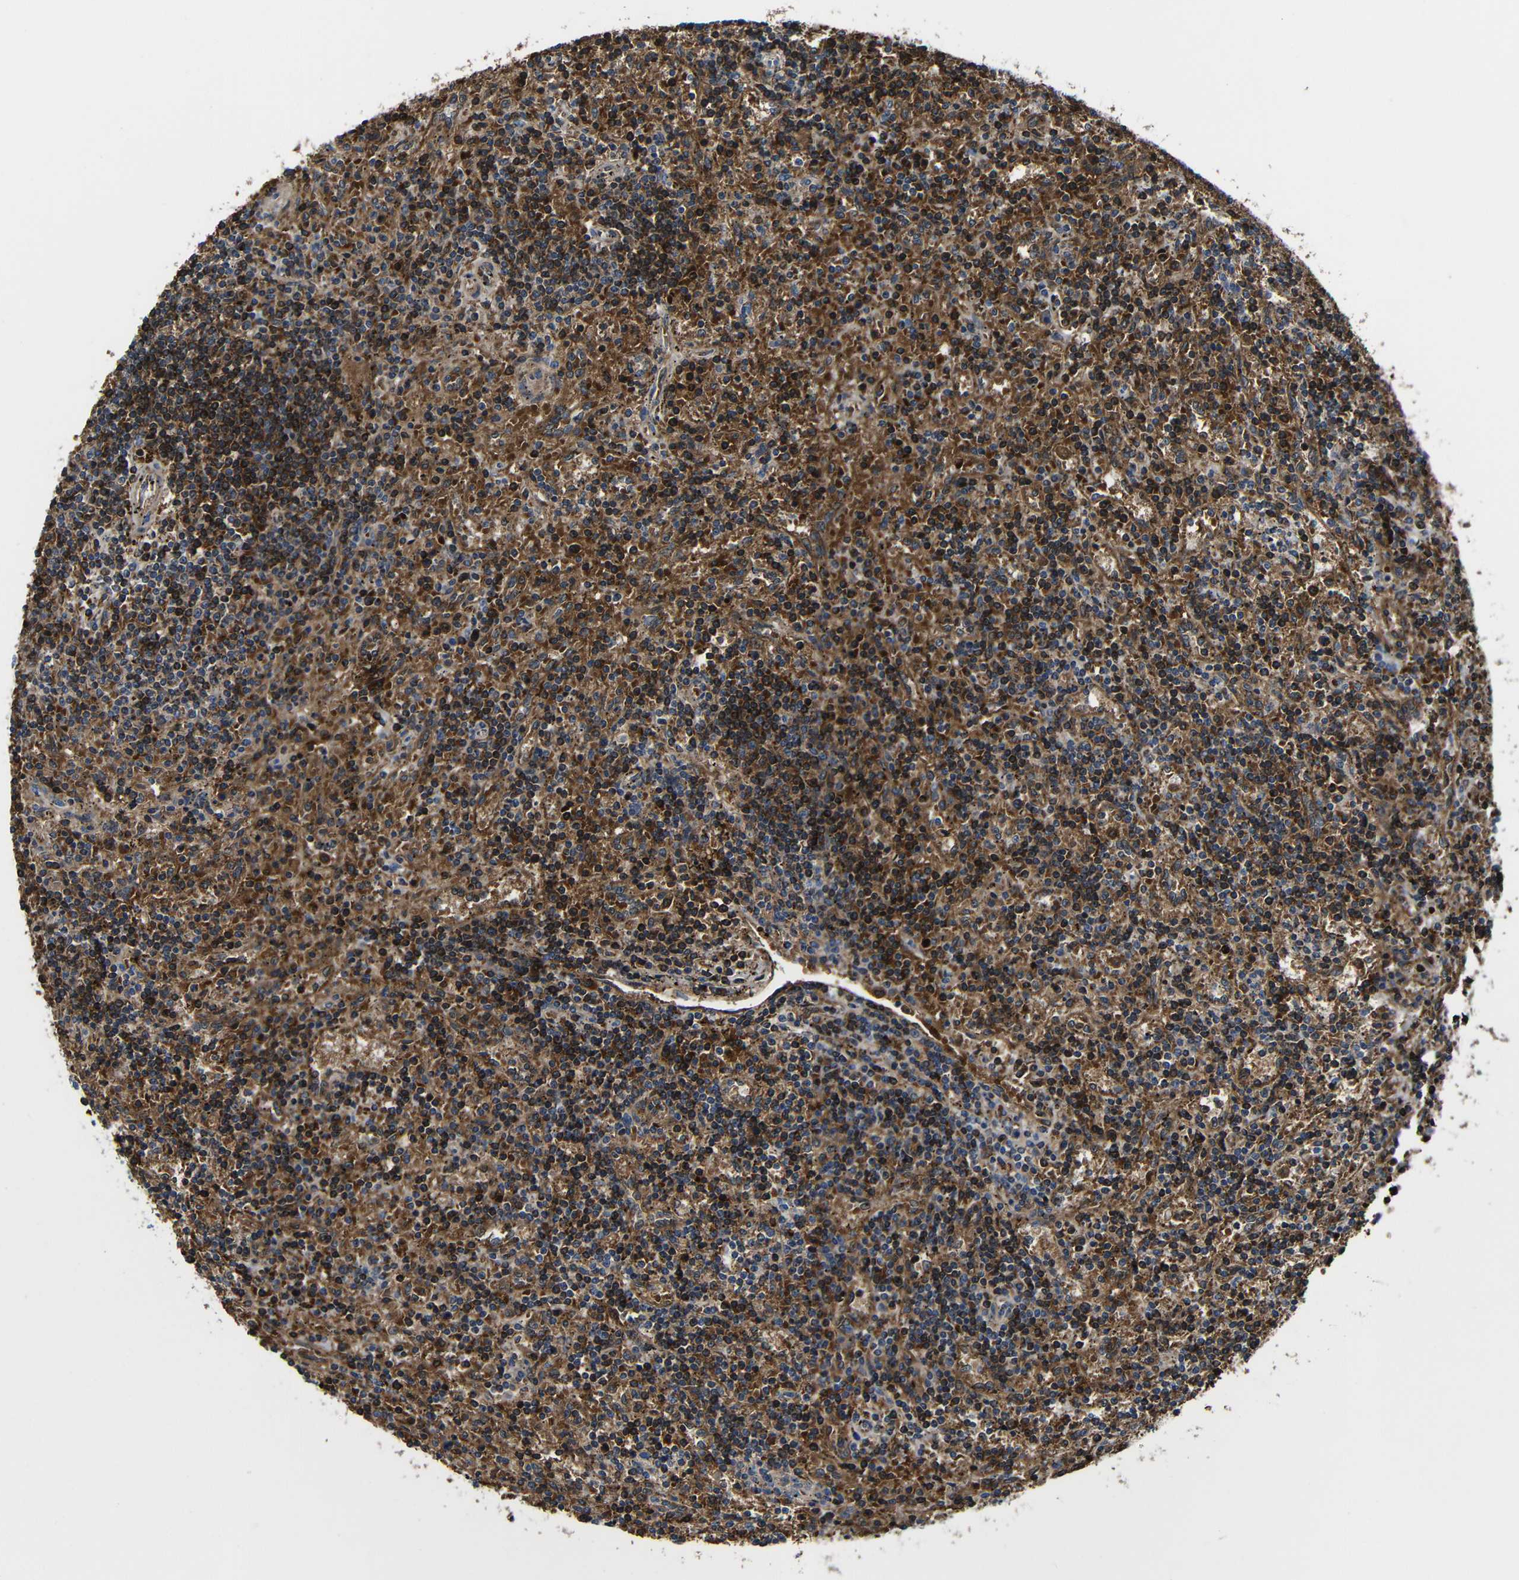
{"staining": {"intensity": "moderate", "quantity": ">75%", "location": "cytoplasmic/membranous,nuclear"}, "tissue": "lymphoma", "cell_type": "Tumor cells", "image_type": "cancer", "snomed": [{"axis": "morphology", "description": "Malignant lymphoma, non-Hodgkin's type, Low grade"}, {"axis": "topography", "description": "Spleen"}], "caption": "Immunohistochemical staining of lymphoma reveals medium levels of moderate cytoplasmic/membranous and nuclear expression in about >75% of tumor cells.", "gene": "CA5B", "patient": {"sex": "male", "age": 76}}